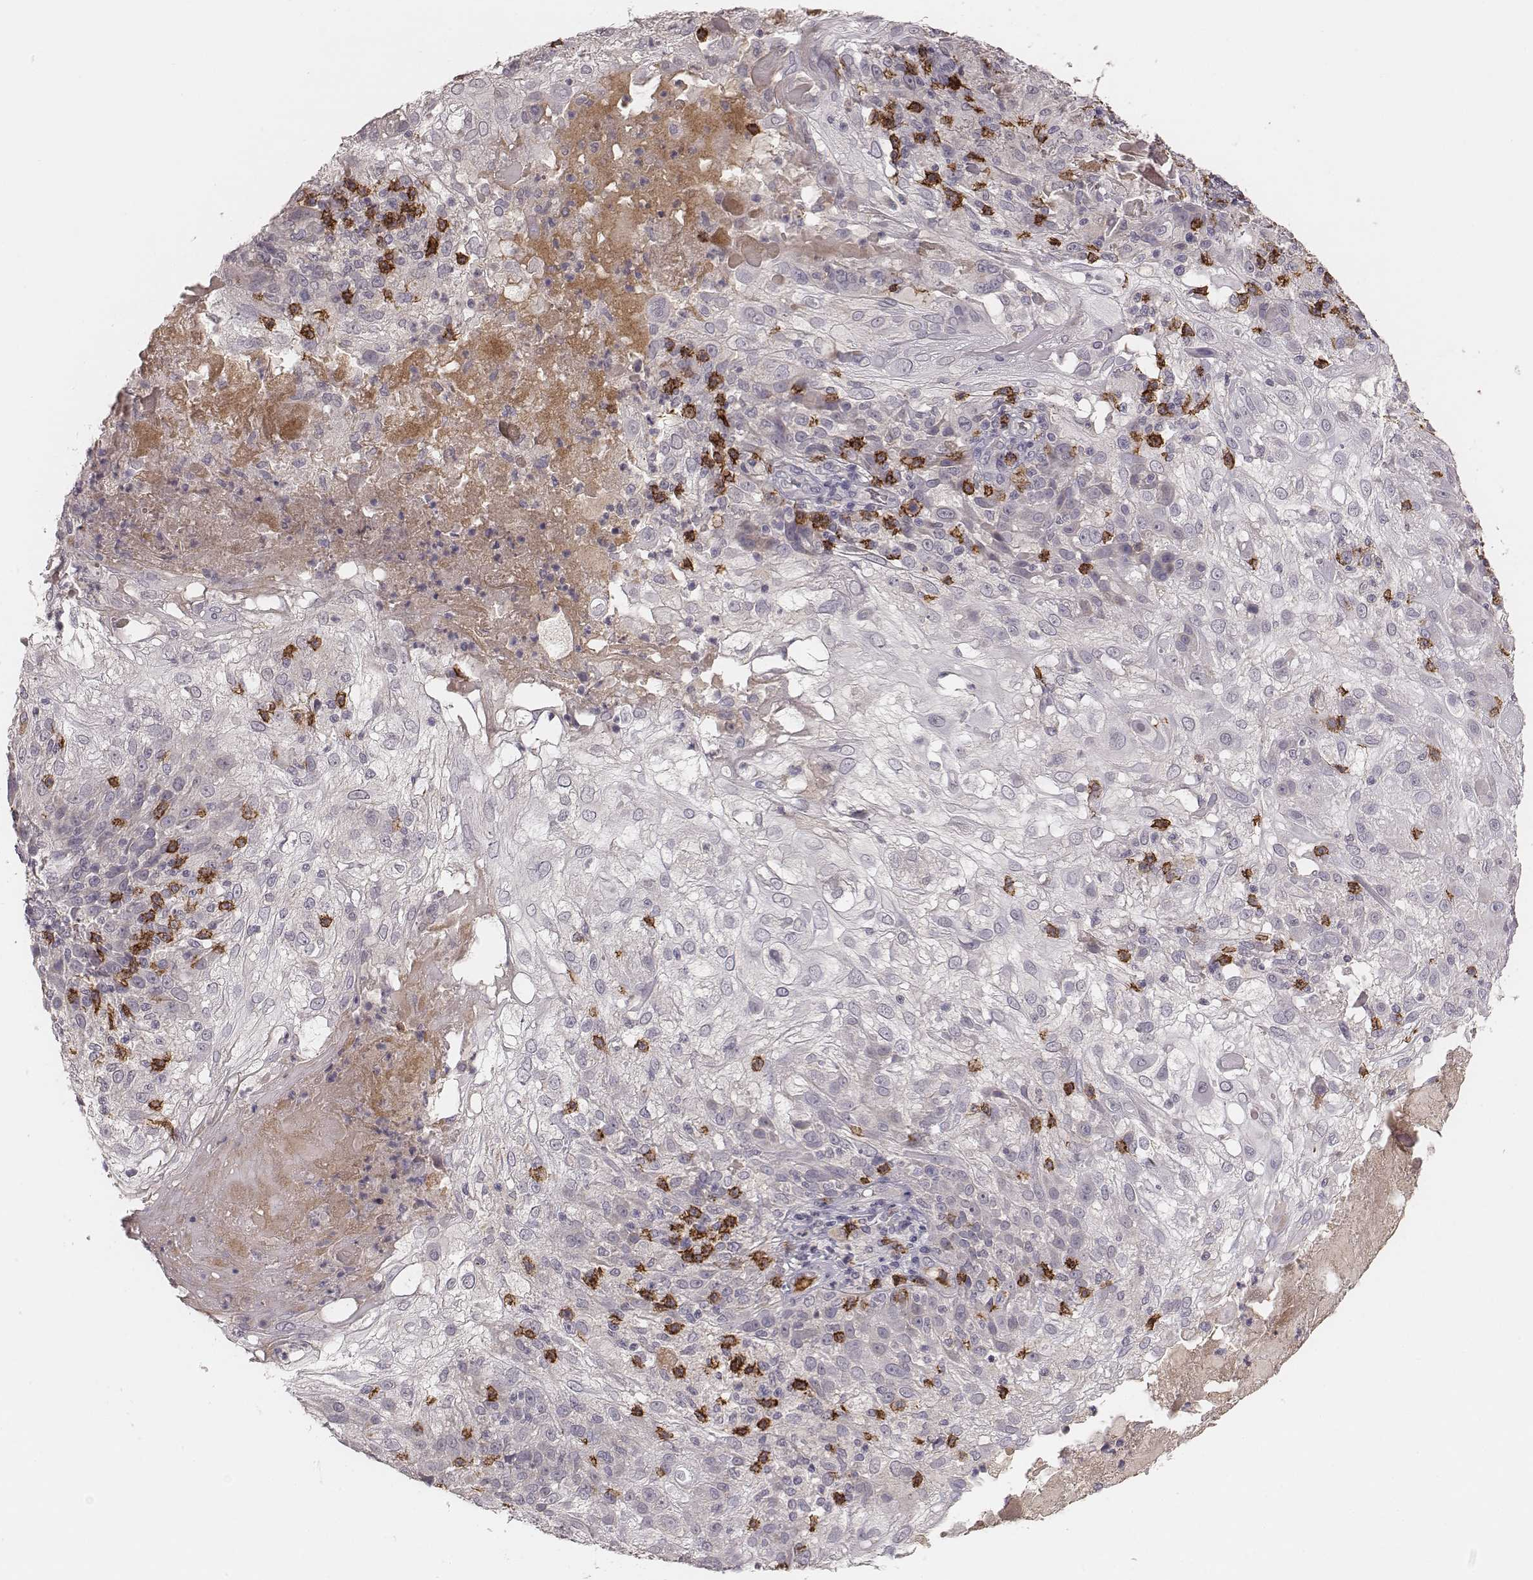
{"staining": {"intensity": "negative", "quantity": "none", "location": "none"}, "tissue": "skin cancer", "cell_type": "Tumor cells", "image_type": "cancer", "snomed": [{"axis": "morphology", "description": "Normal tissue, NOS"}, {"axis": "morphology", "description": "Squamous cell carcinoma, NOS"}, {"axis": "topography", "description": "Skin"}], "caption": "Immunohistochemical staining of skin cancer (squamous cell carcinoma) reveals no significant positivity in tumor cells. The staining is performed using DAB brown chromogen with nuclei counter-stained in using hematoxylin.", "gene": "CD8A", "patient": {"sex": "female", "age": 83}}